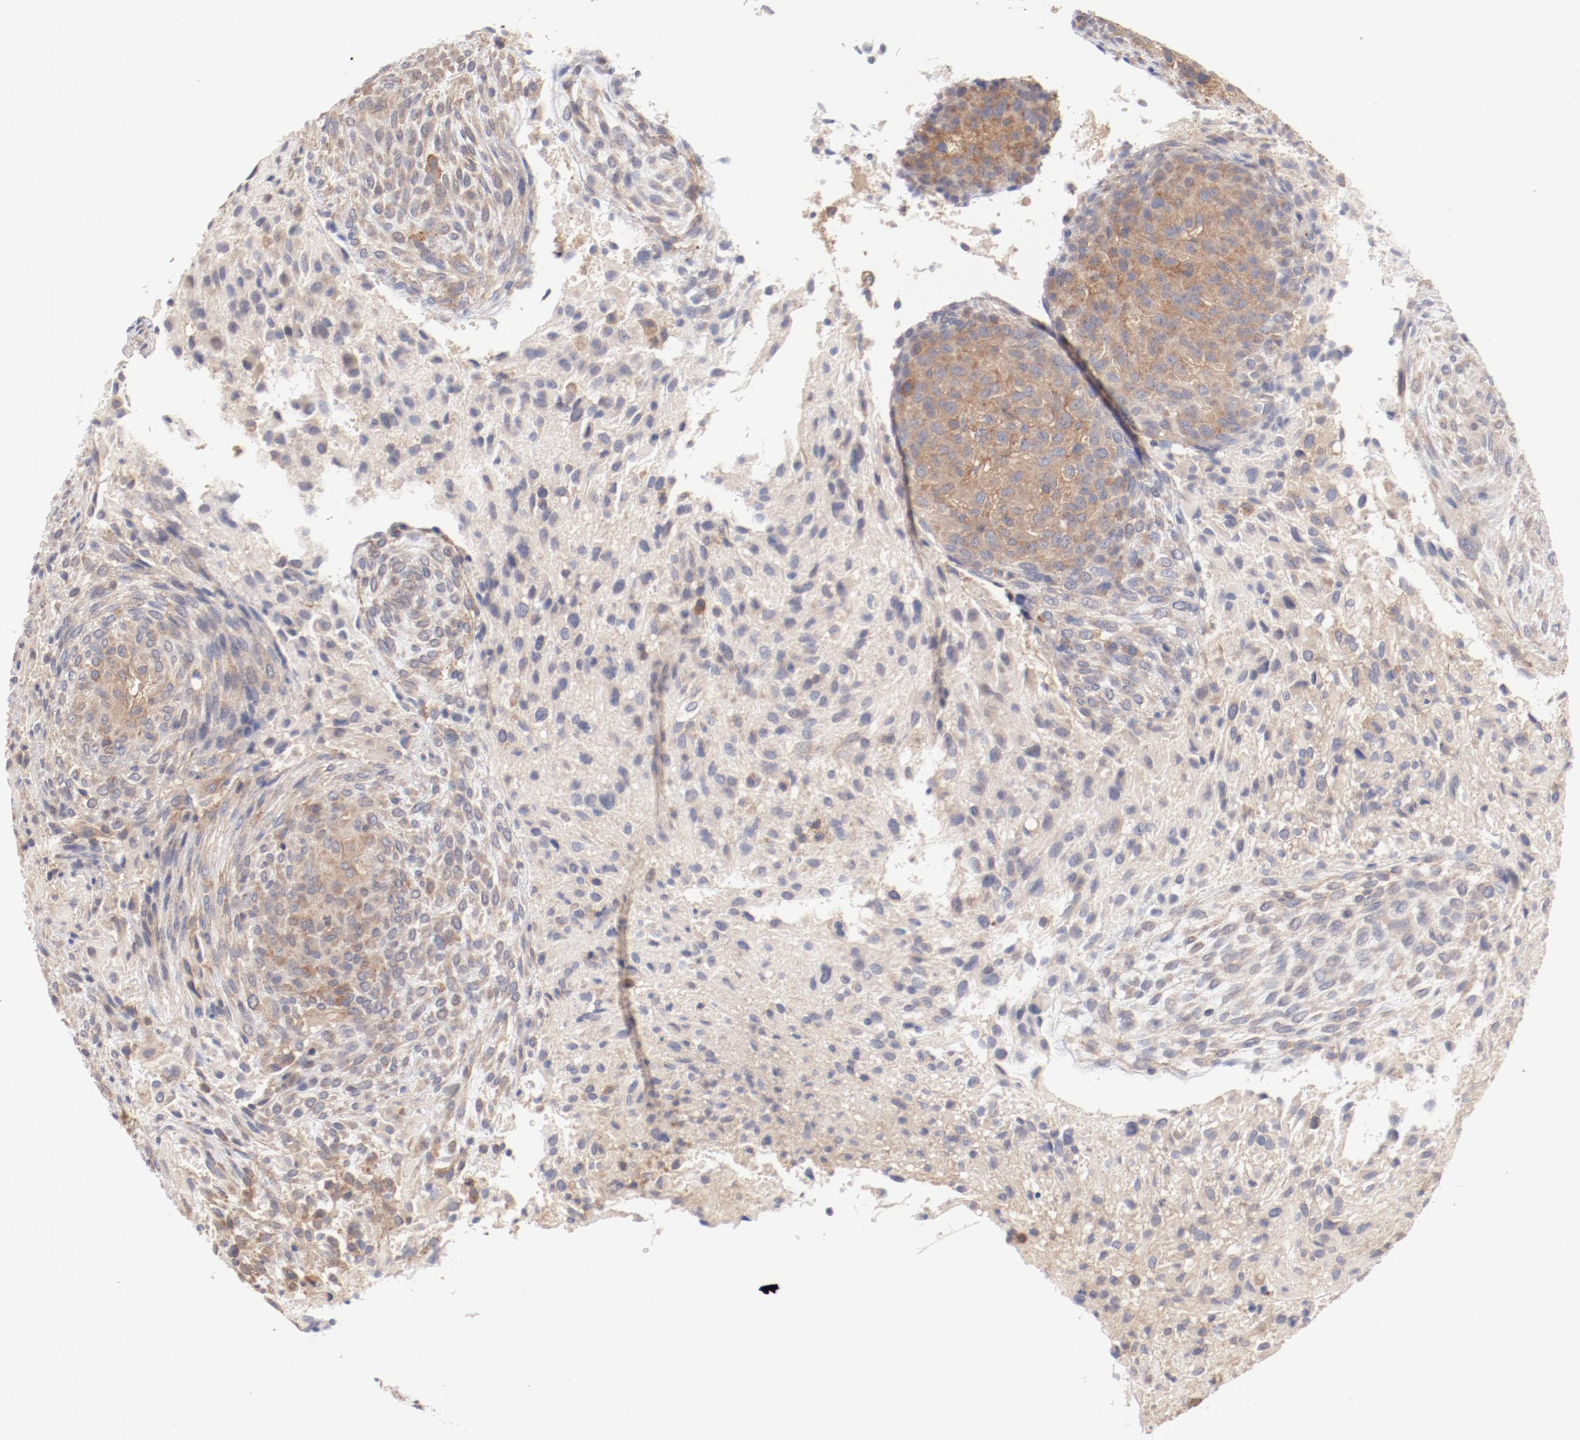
{"staining": {"intensity": "weak", "quantity": "<25%", "location": "cytoplasmic/membranous"}, "tissue": "glioma", "cell_type": "Tumor cells", "image_type": "cancer", "snomed": [{"axis": "morphology", "description": "Glioma, malignant, High grade"}, {"axis": "topography", "description": "Cerebral cortex"}], "caption": "DAB immunohistochemical staining of human malignant high-grade glioma shows no significant staining in tumor cells.", "gene": "SETD3", "patient": {"sex": "female", "age": 55}}